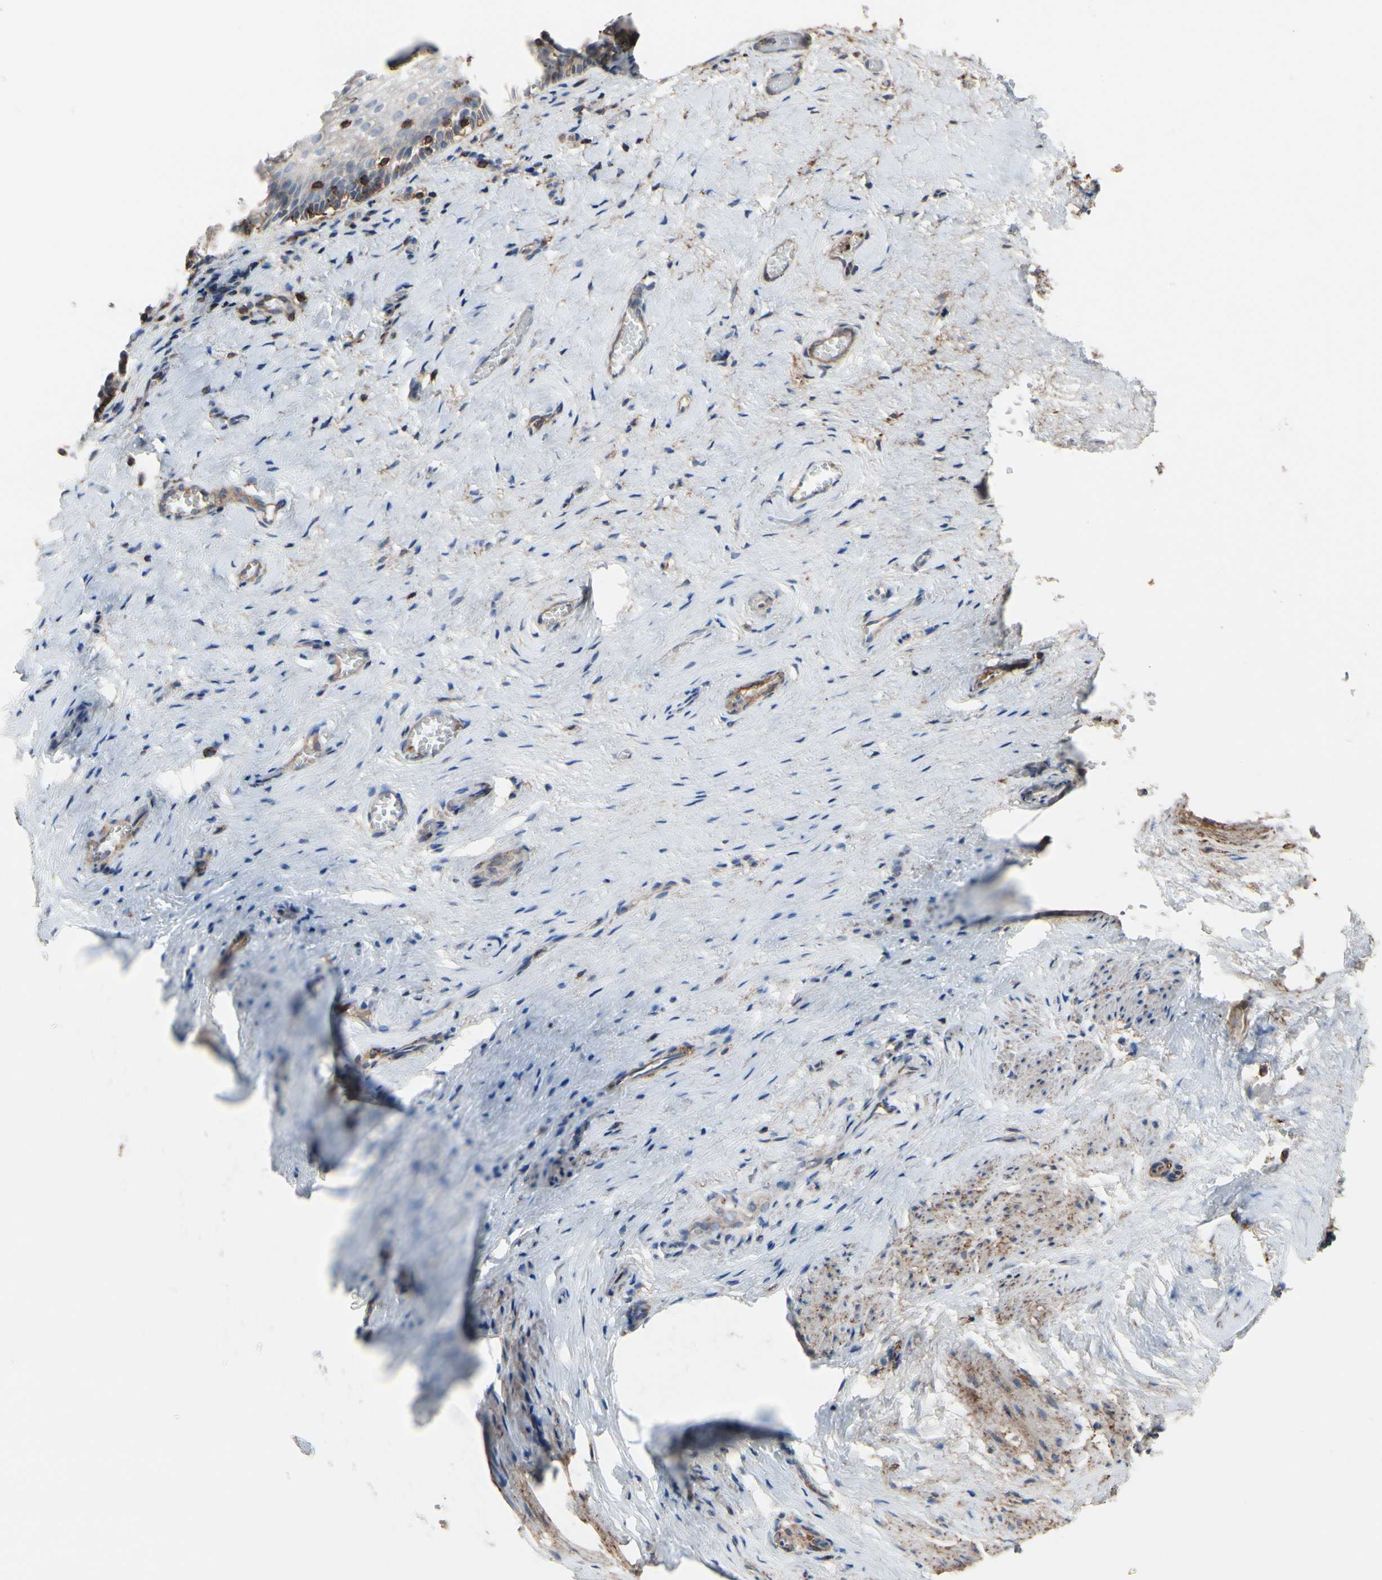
{"staining": {"intensity": "weak", "quantity": "<25%", "location": "cytoplasmic/membranous"}, "tissue": "vagina", "cell_type": "Squamous epithelial cells", "image_type": "normal", "snomed": [{"axis": "morphology", "description": "Normal tissue, NOS"}, {"axis": "topography", "description": "Soft tissue"}, {"axis": "topography", "description": "Vagina"}], "caption": "Immunohistochemistry (IHC) micrograph of benign vagina: human vagina stained with DAB displays no significant protein staining in squamous epithelial cells. (DAB (3,3'-diaminobenzidine) immunohistochemistry (IHC) visualized using brightfield microscopy, high magnification).", "gene": "ANXA6", "patient": {"sex": "female", "age": 61}}